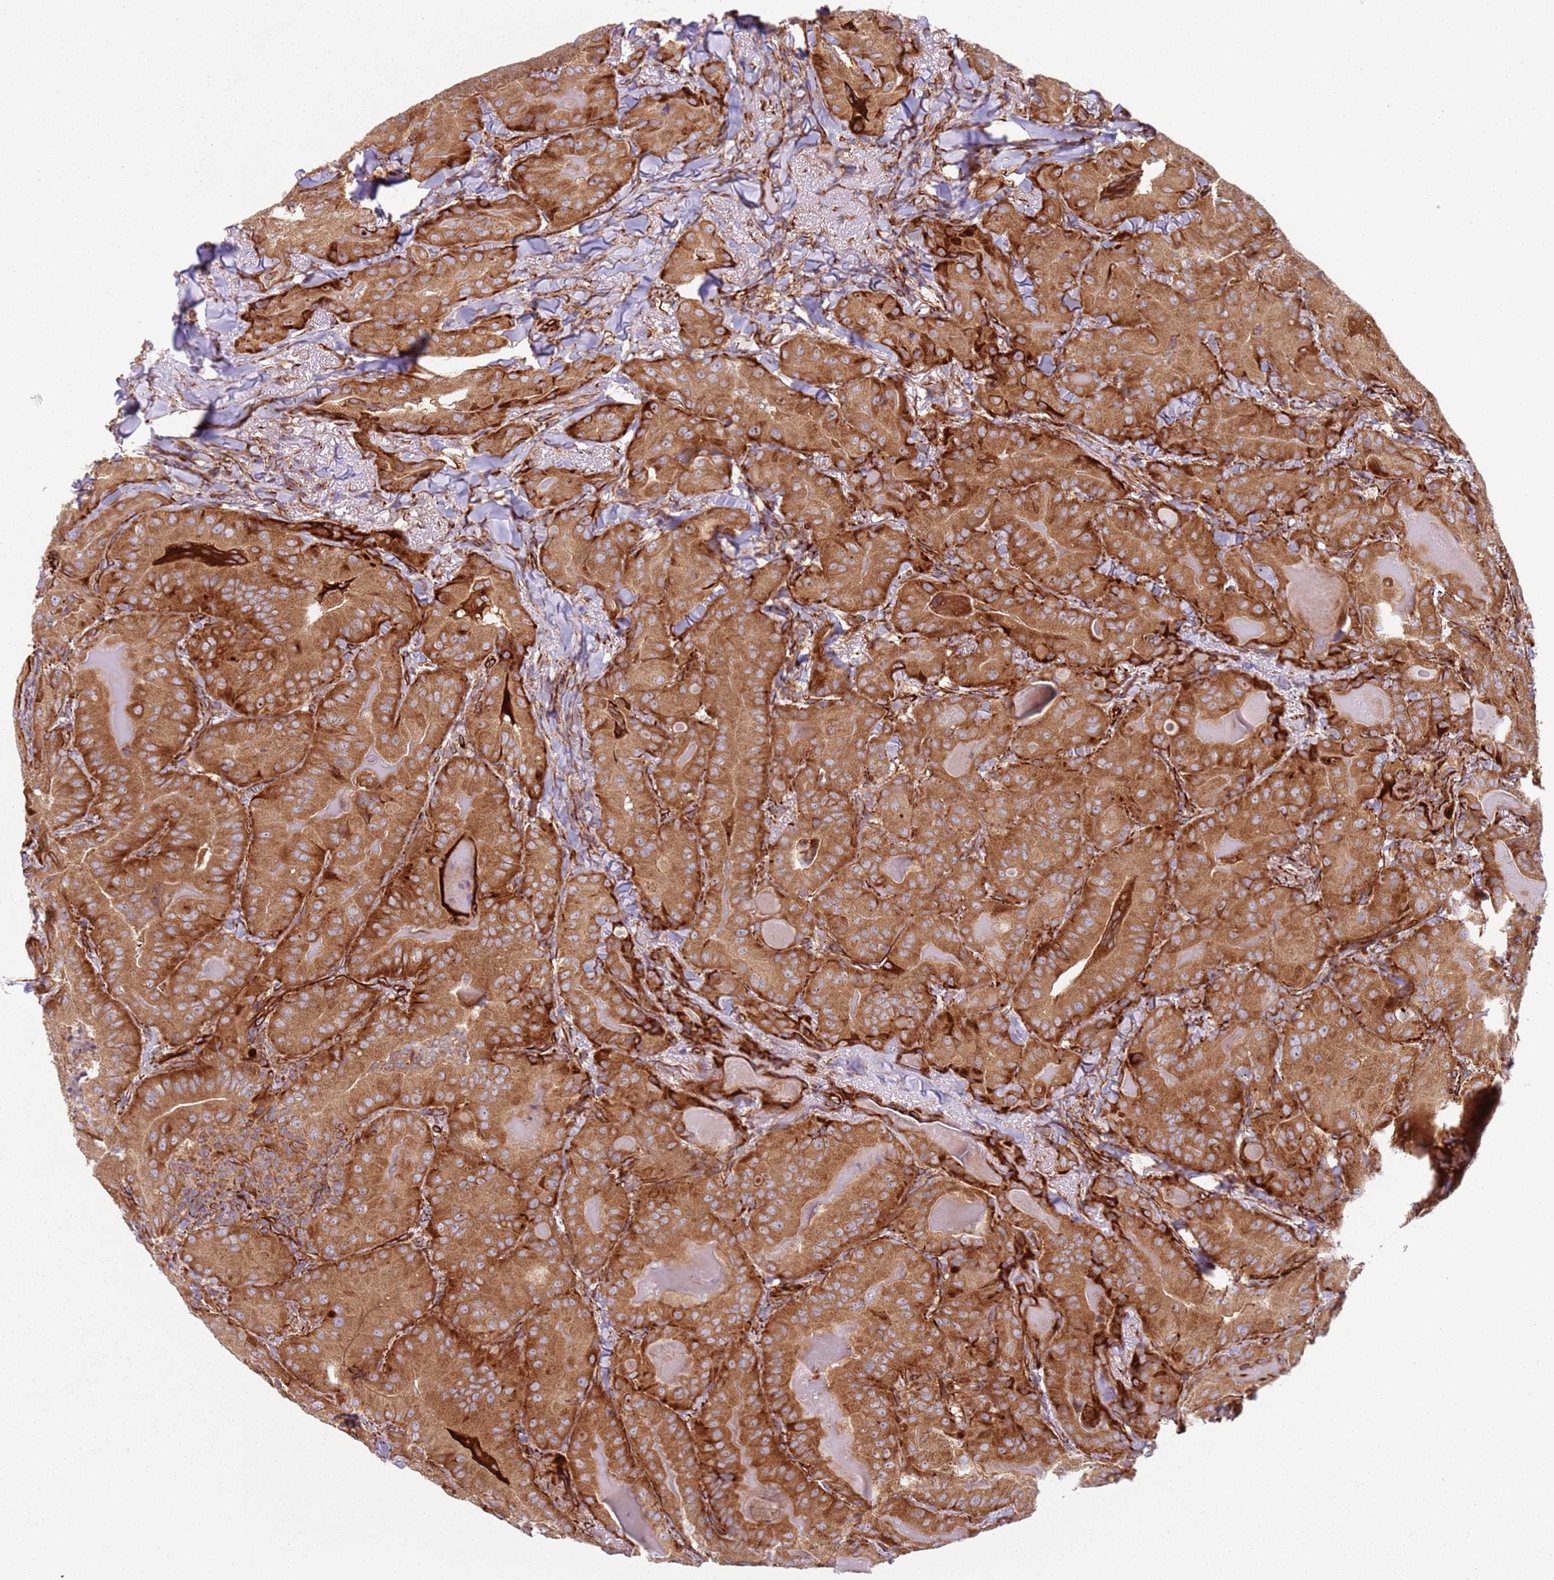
{"staining": {"intensity": "strong", "quantity": ">75%", "location": "cytoplasmic/membranous"}, "tissue": "thyroid cancer", "cell_type": "Tumor cells", "image_type": "cancer", "snomed": [{"axis": "morphology", "description": "Papillary adenocarcinoma, NOS"}, {"axis": "topography", "description": "Thyroid gland"}], "caption": "Immunohistochemistry photomicrograph of papillary adenocarcinoma (thyroid) stained for a protein (brown), which shows high levels of strong cytoplasmic/membranous staining in approximately >75% of tumor cells.", "gene": "SNAPIN", "patient": {"sex": "female", "age": 68}}